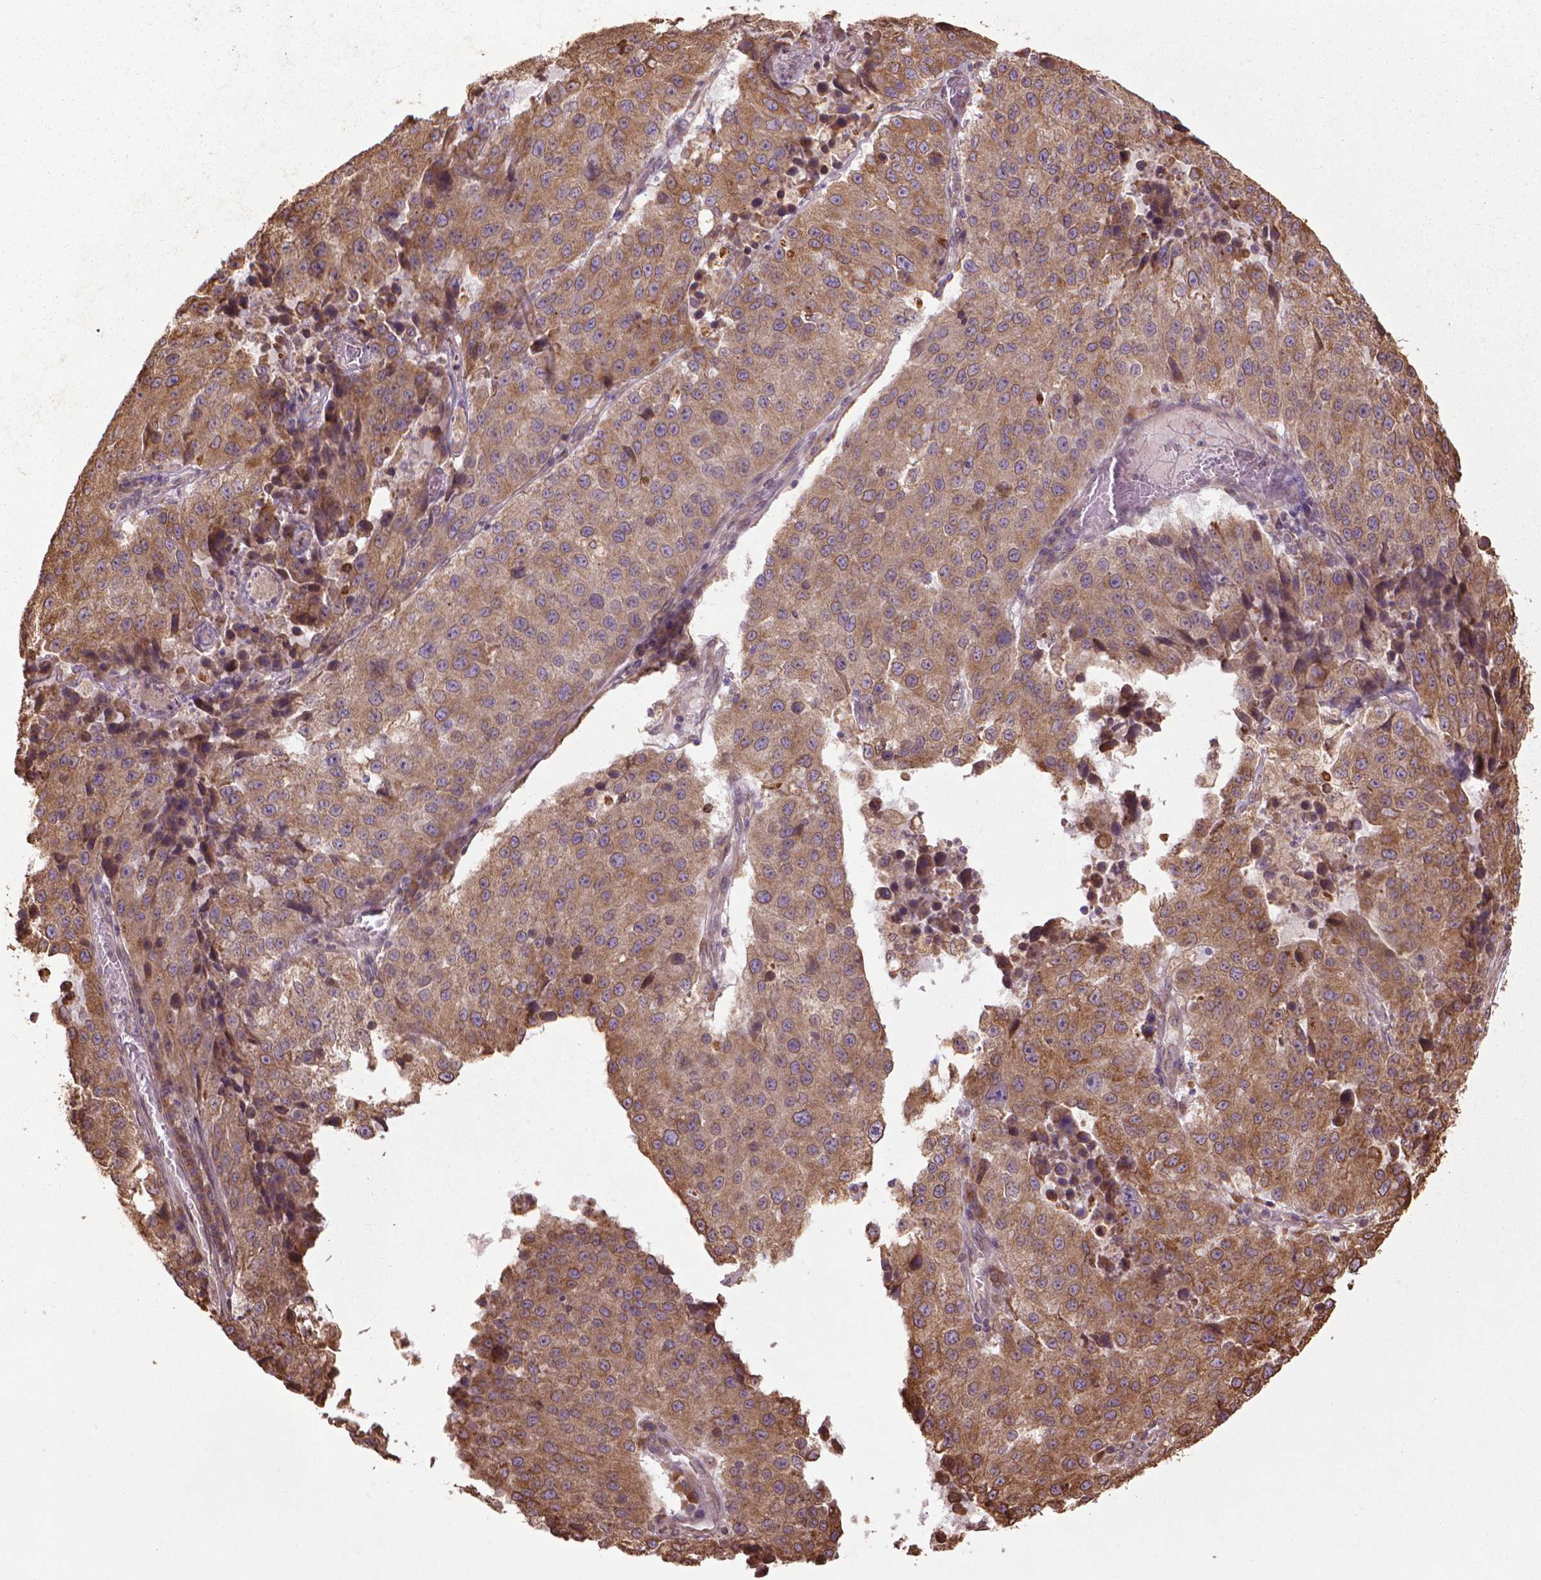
{"staining": {"intensity": "strong", "quantity": ">75%", "location": "cytoplasmic/membranous"}, "tissue": "stomach cancer", "cell_type": "Tumor cells", "image_type": "cancer", "snomed": [{"axis": "morphology", "description": "Adenocarcinoma, NOS"}, {"axis": "topography", "description": "Stomach"}], "caption": "A brown stain highlights strong cytoplasmic/membranous positivity of a protein in human stomach cancer tumor cells.", "gene": "GAS1", "patient": {"sex": "male", "age": 71}}